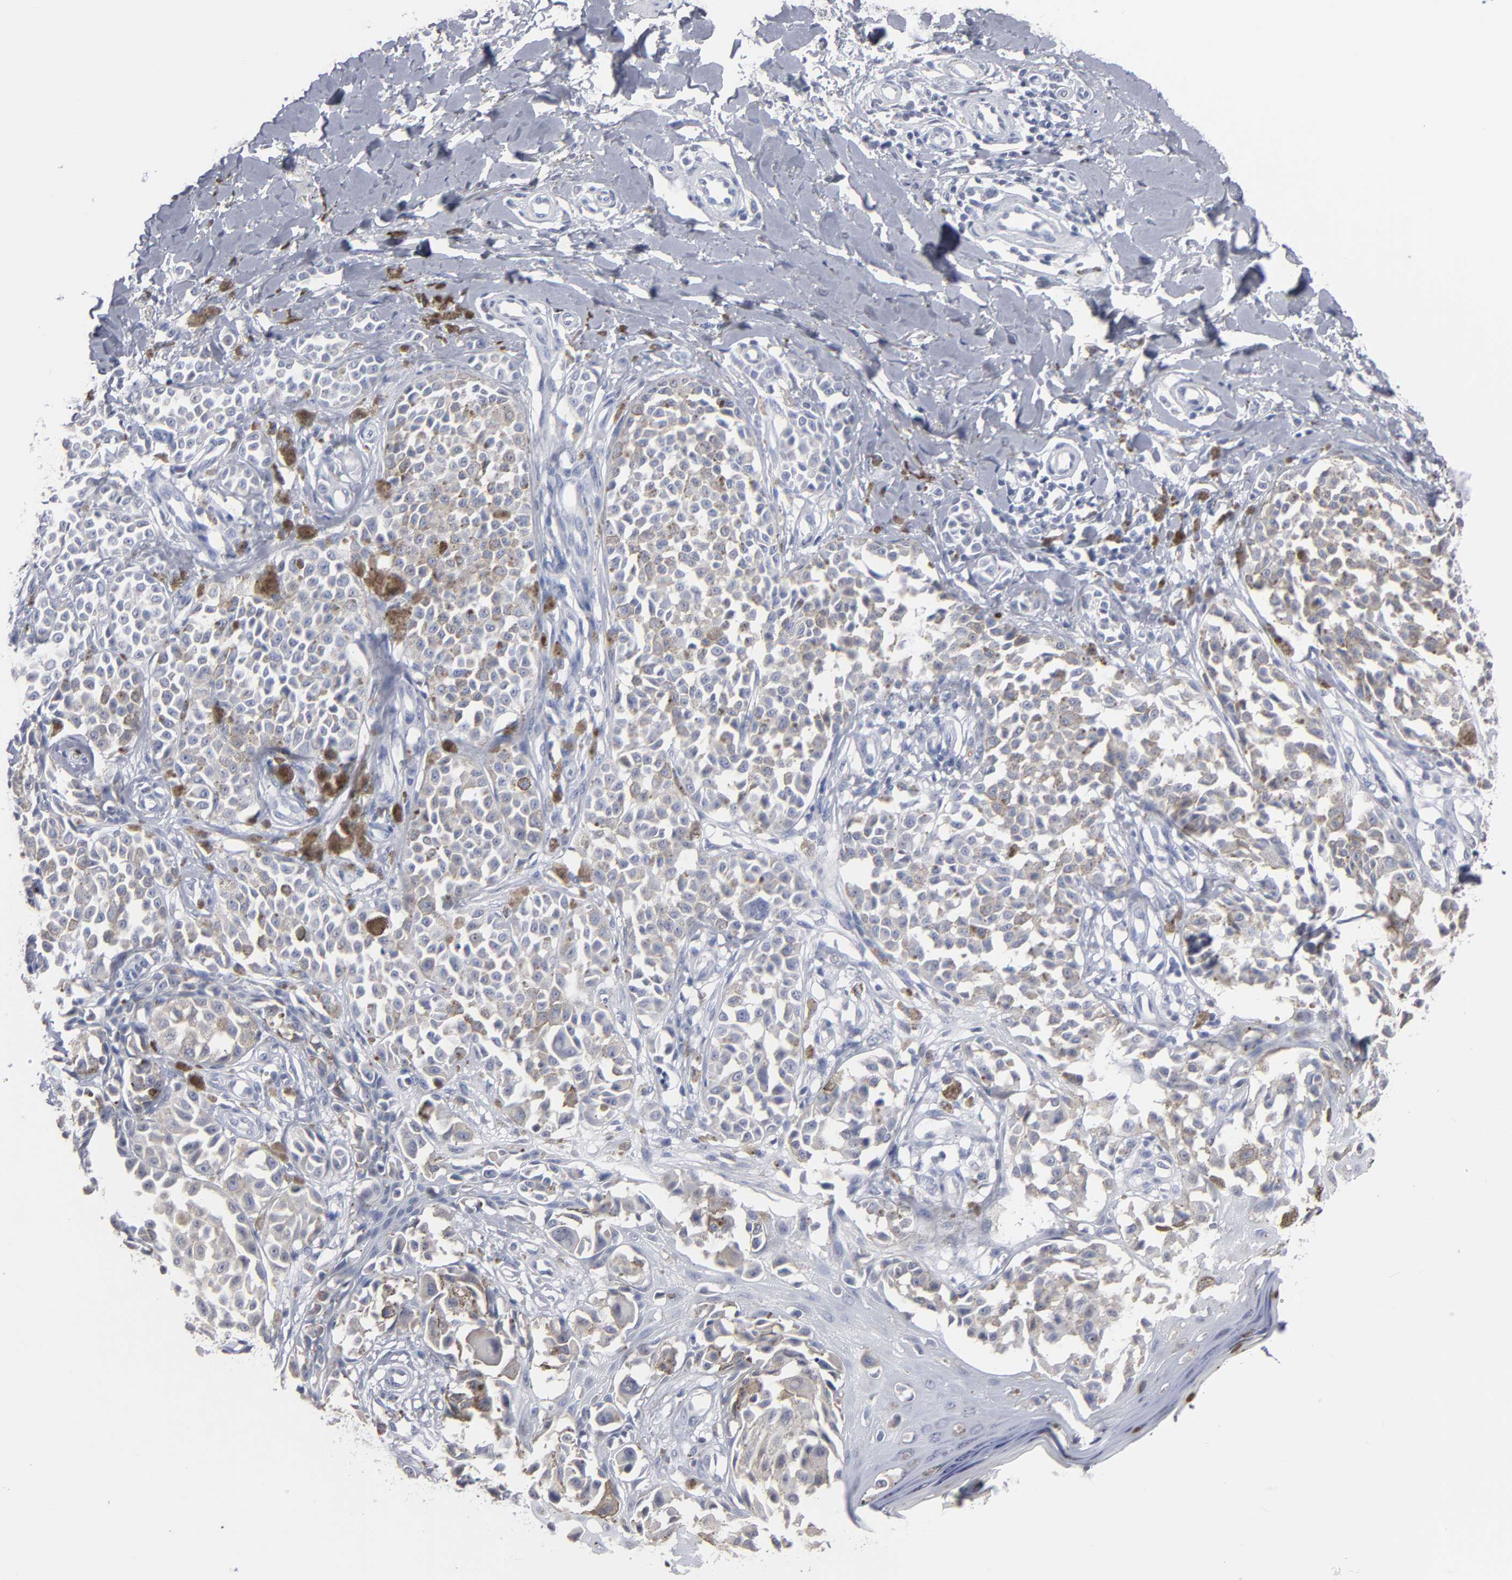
{"staining": {"intensity": "negative", "quantity": "none", "location": "none"}, "tissue": "melanoma", "cell_type": "Tumor cells", "image_type": "cancer", "snomed": [{"axis": "morphology", "description": "Malignant melanoma, NOS"}, {"axis": "topography", "description": "Skin"}], "caption": "Immunohistochemistry (IHC) image of neoplastic tissue: malignant melanoma stained with DAB (3,3'-diaminobenzidine) displays no significant protein expression in tumor cells. (Immunohistochemistry (IHC), brightfield microscopy, high magnification).", "gene": "RPH3A", "patient": {"sex": "female", "age": 38}}